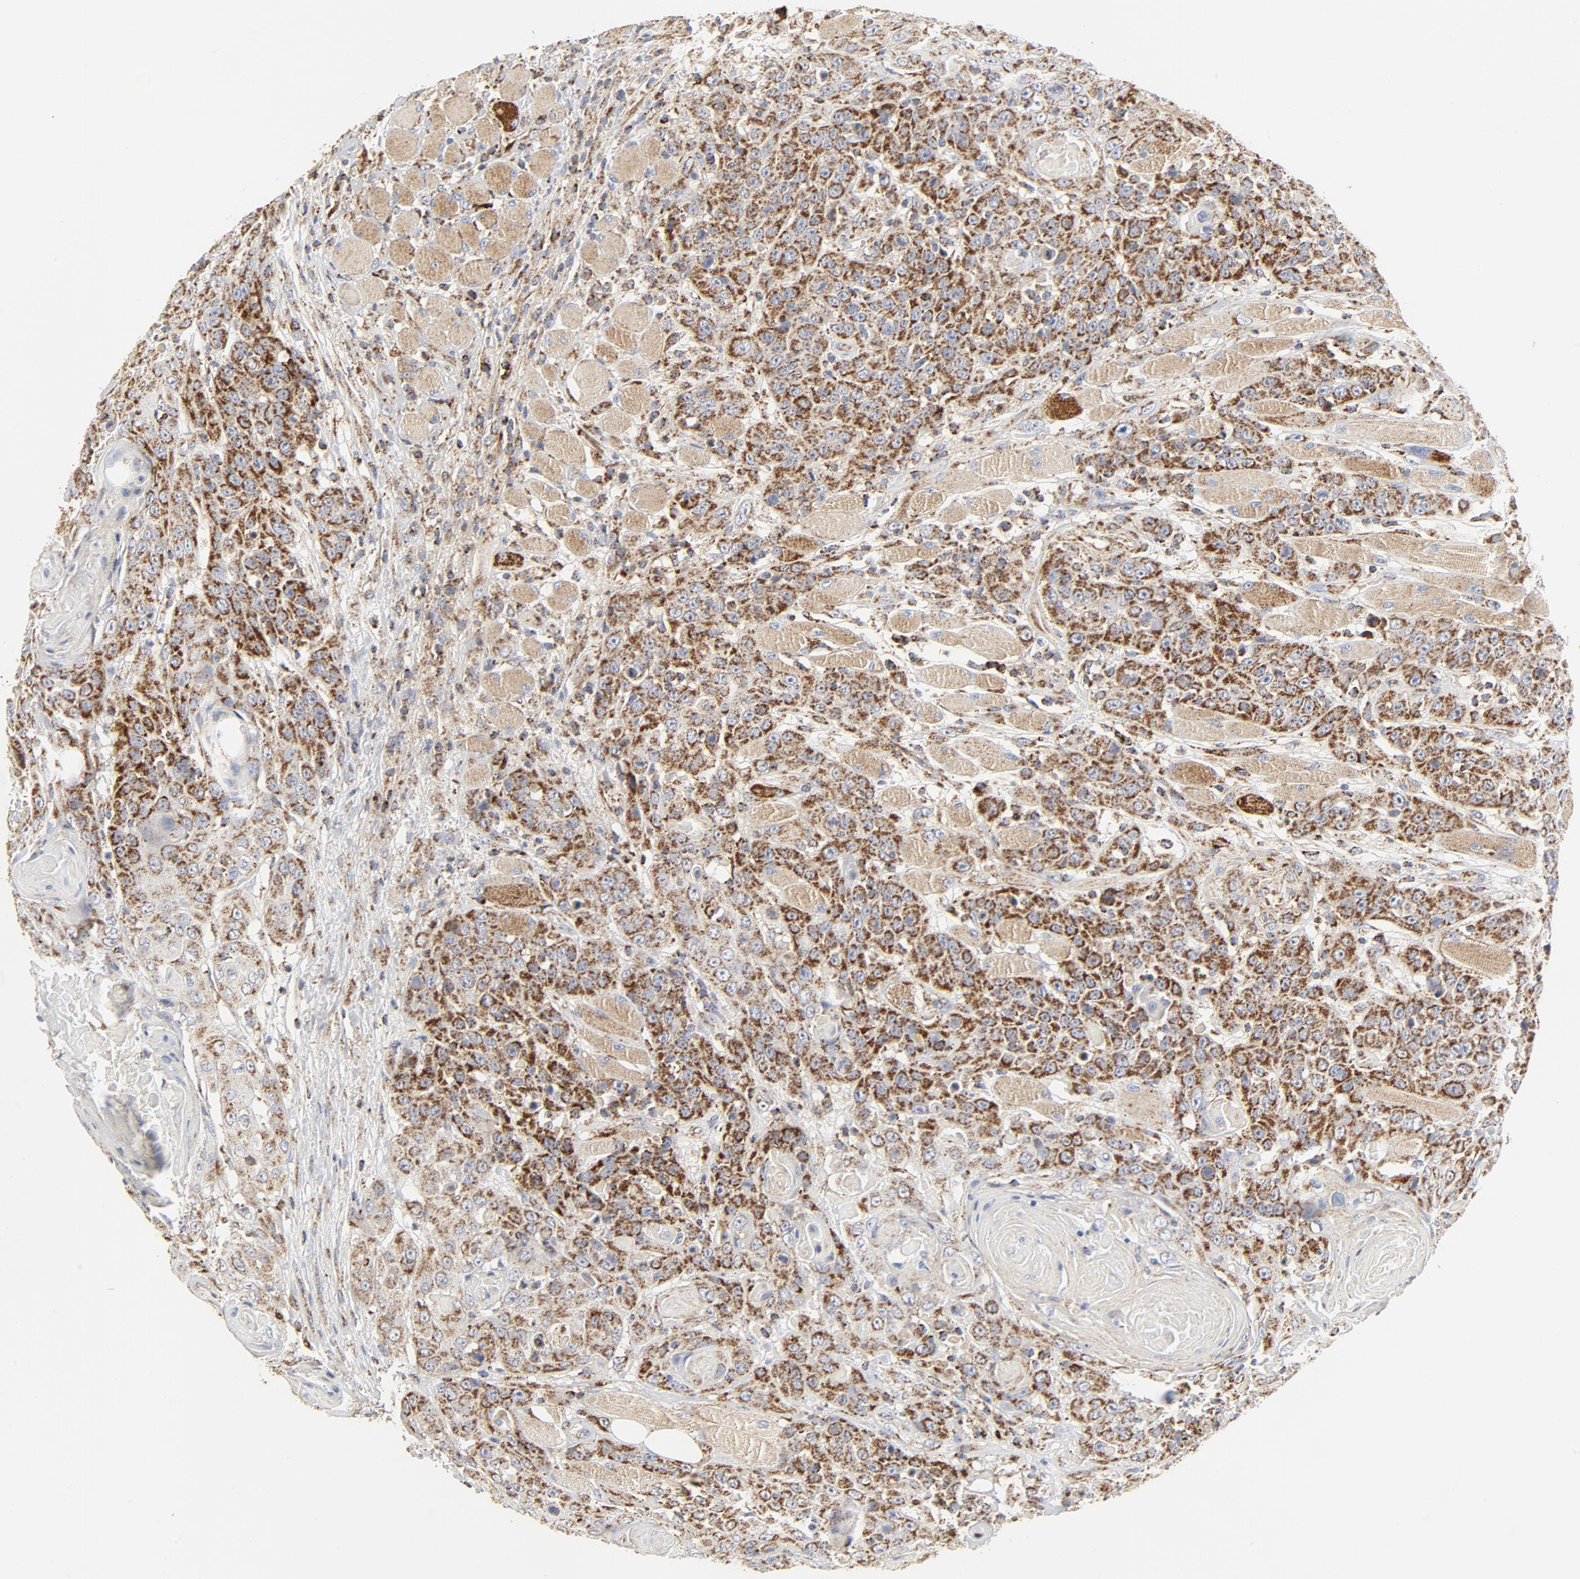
{"staining": {"intensity": "strong", "quantity": ">75%", "location": "cytoplasmic/membranous"}, "tissue": "head and neck cancer", "cell_type": "Tumor cells", "image_type": "cancer", "snomed": [{"axis": "morphology", "description": "Squamous cell carcinoma, NOS"}, {"axis": "topography", "description": "Head-Neck"}], "caption": "Protein analysis of squamous cell carcinoma (head and neck) tissue exhibits strong cytoplasmic/membranous expression in about >75% of tumor cells. The staining was performed using DAB (3,3'-diaminobenzidine) to visualize the protein expression in brown, while the nuclei were stained in blue with hematoxylin (Magnification: 20x).", "gene": "PCNX4", "patient": {"sex": "female", "age": 84}}